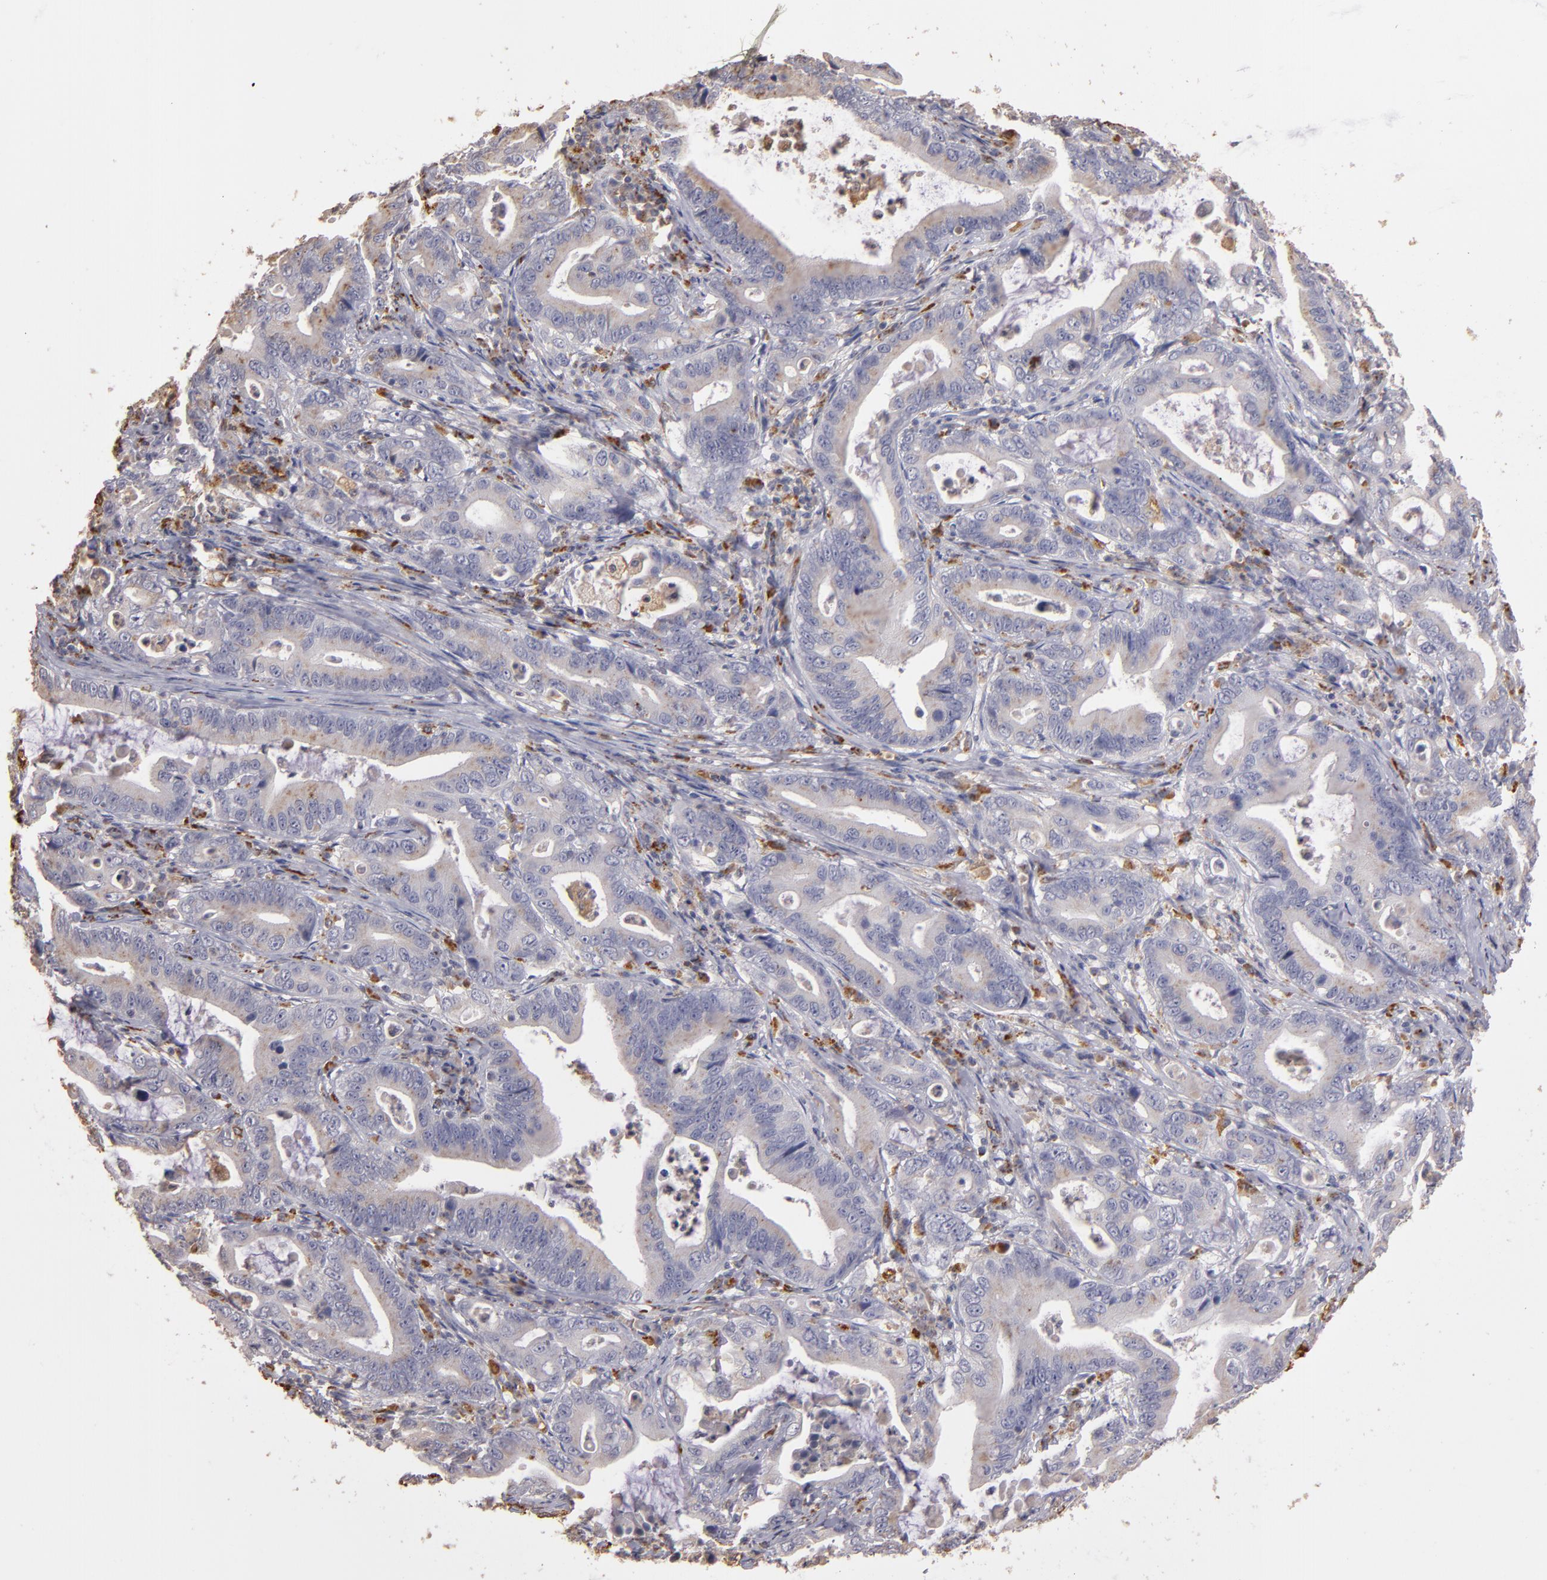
{"staining": {"intensity": "weak", "quantity": "25%-75%", "location": "cytoplasmic/membranous"}, "tissue": "stomach cancer", "cell_type": "Tumor cells", "image_type": "cancer", "snomed": [{"axis": "morphology", "description": "Adenocarcinoma, NOS"}, {"axis": "topography", "description": "Stomach, upper"}], "caption": "Immunohistochemistry of human stomach adenocarcinoma displays low levels of weak cytoplasmic/membranous staining in approximately 25%-75% of tumor cells.", "gene": "TRAF1", "patient": {"sex": "male", "age": 63}}